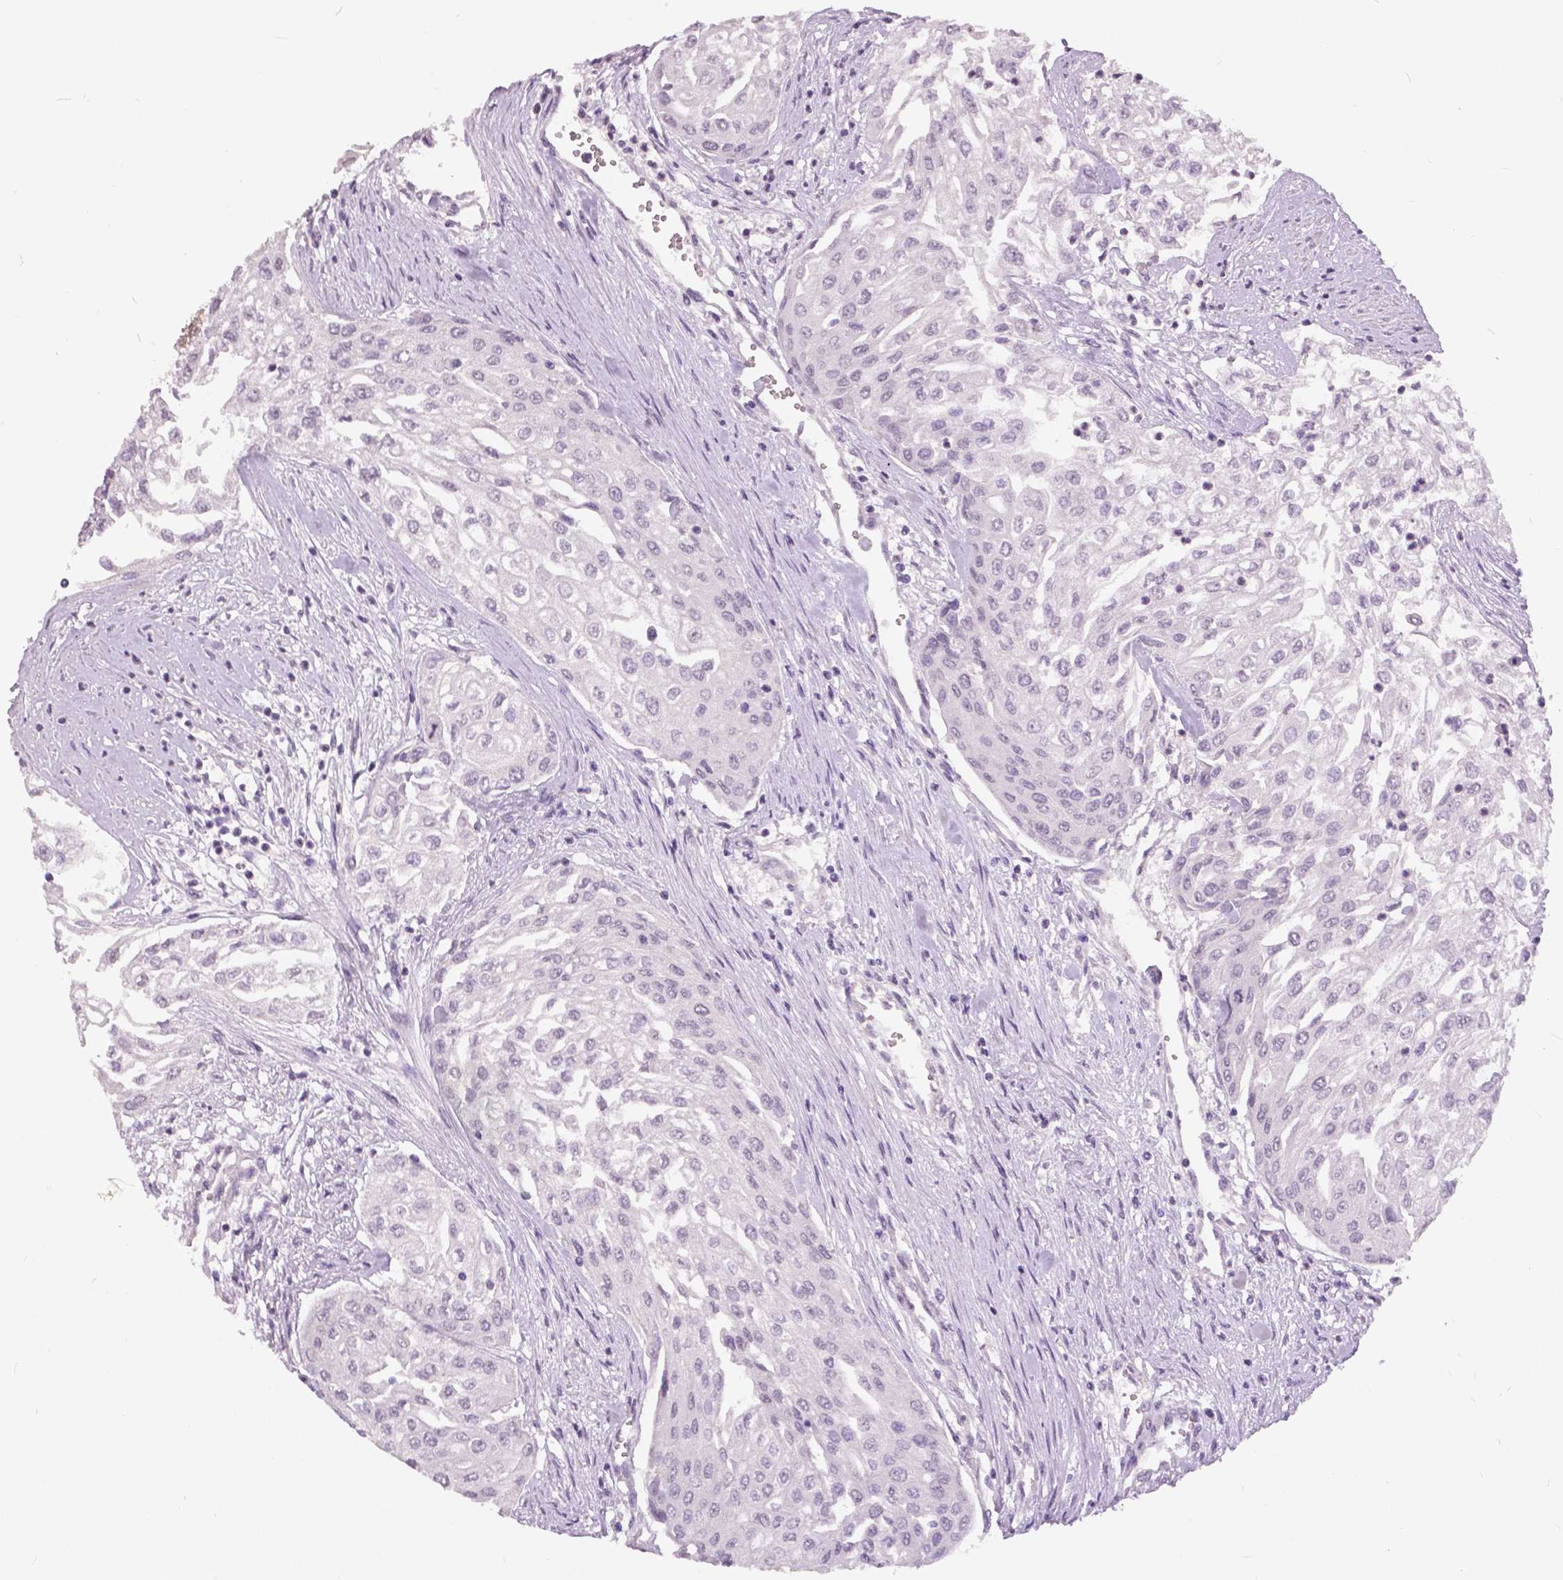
{"staining": {"intensity": "negative", "quantity": "none", "location": "none"}, "tissue": "urothelial cancer", "cell_type": "Tumor cells", "image_type": "cancer", "snomed": [{"axis": "morphology", "description": "Urothelial carcinoma, High grade"}, {"axis": "topography", "description": "Urinary bladder"}], "caption": "Immunohistochemistry (IHC) histopathology image of high-grade urothelial carcinoma stained for a protein (brown), which reveals no staining in tumor cells.", "gene": "GRIN2A", "patient": {"sex": "male", "age": 62}}